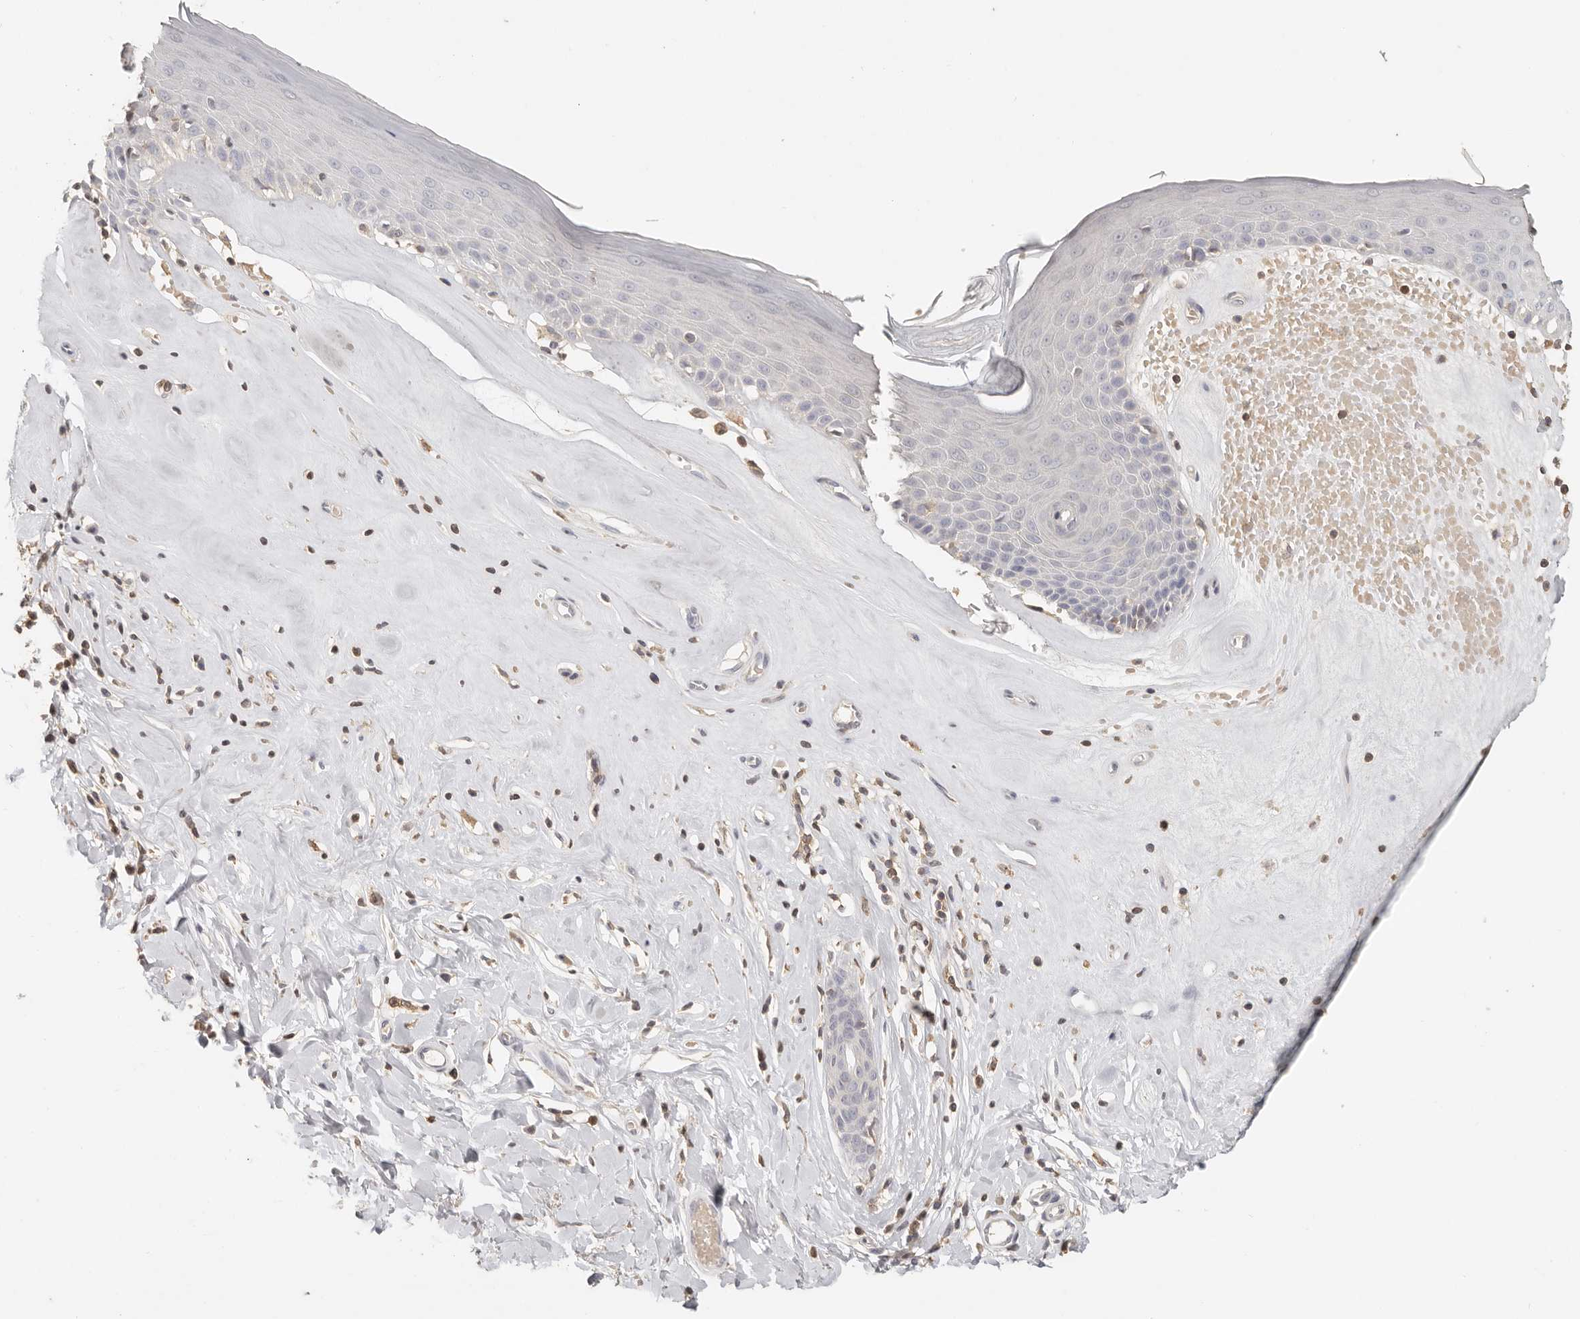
{"staining": {"intensity": "negative", "quantity": "none", "location": "none"}, "tissue": "skin", "cell_type": "Epidermal cells", "image_type": "normal", "snomed": [{"axis": "morphology", "description": "Normal tissue, NOS"}, {"axis": "morphology", "description": "Inflammation, NOS"}, {"axis": "topography", "description": "Vulva"}], "caption": "High magnification brightfield microscopy of normal skin stained with DAB (3,3'-diaminobenzidine) (brown) and counterstained with hematoxylin (blue): epidermal cells show no significant expression. (DAB immunohistochemistry (IHC) visualized using brightfield microscopy, high magnification).", "gene": "CSK", "patient": {"sex": "female", "age": 84}}